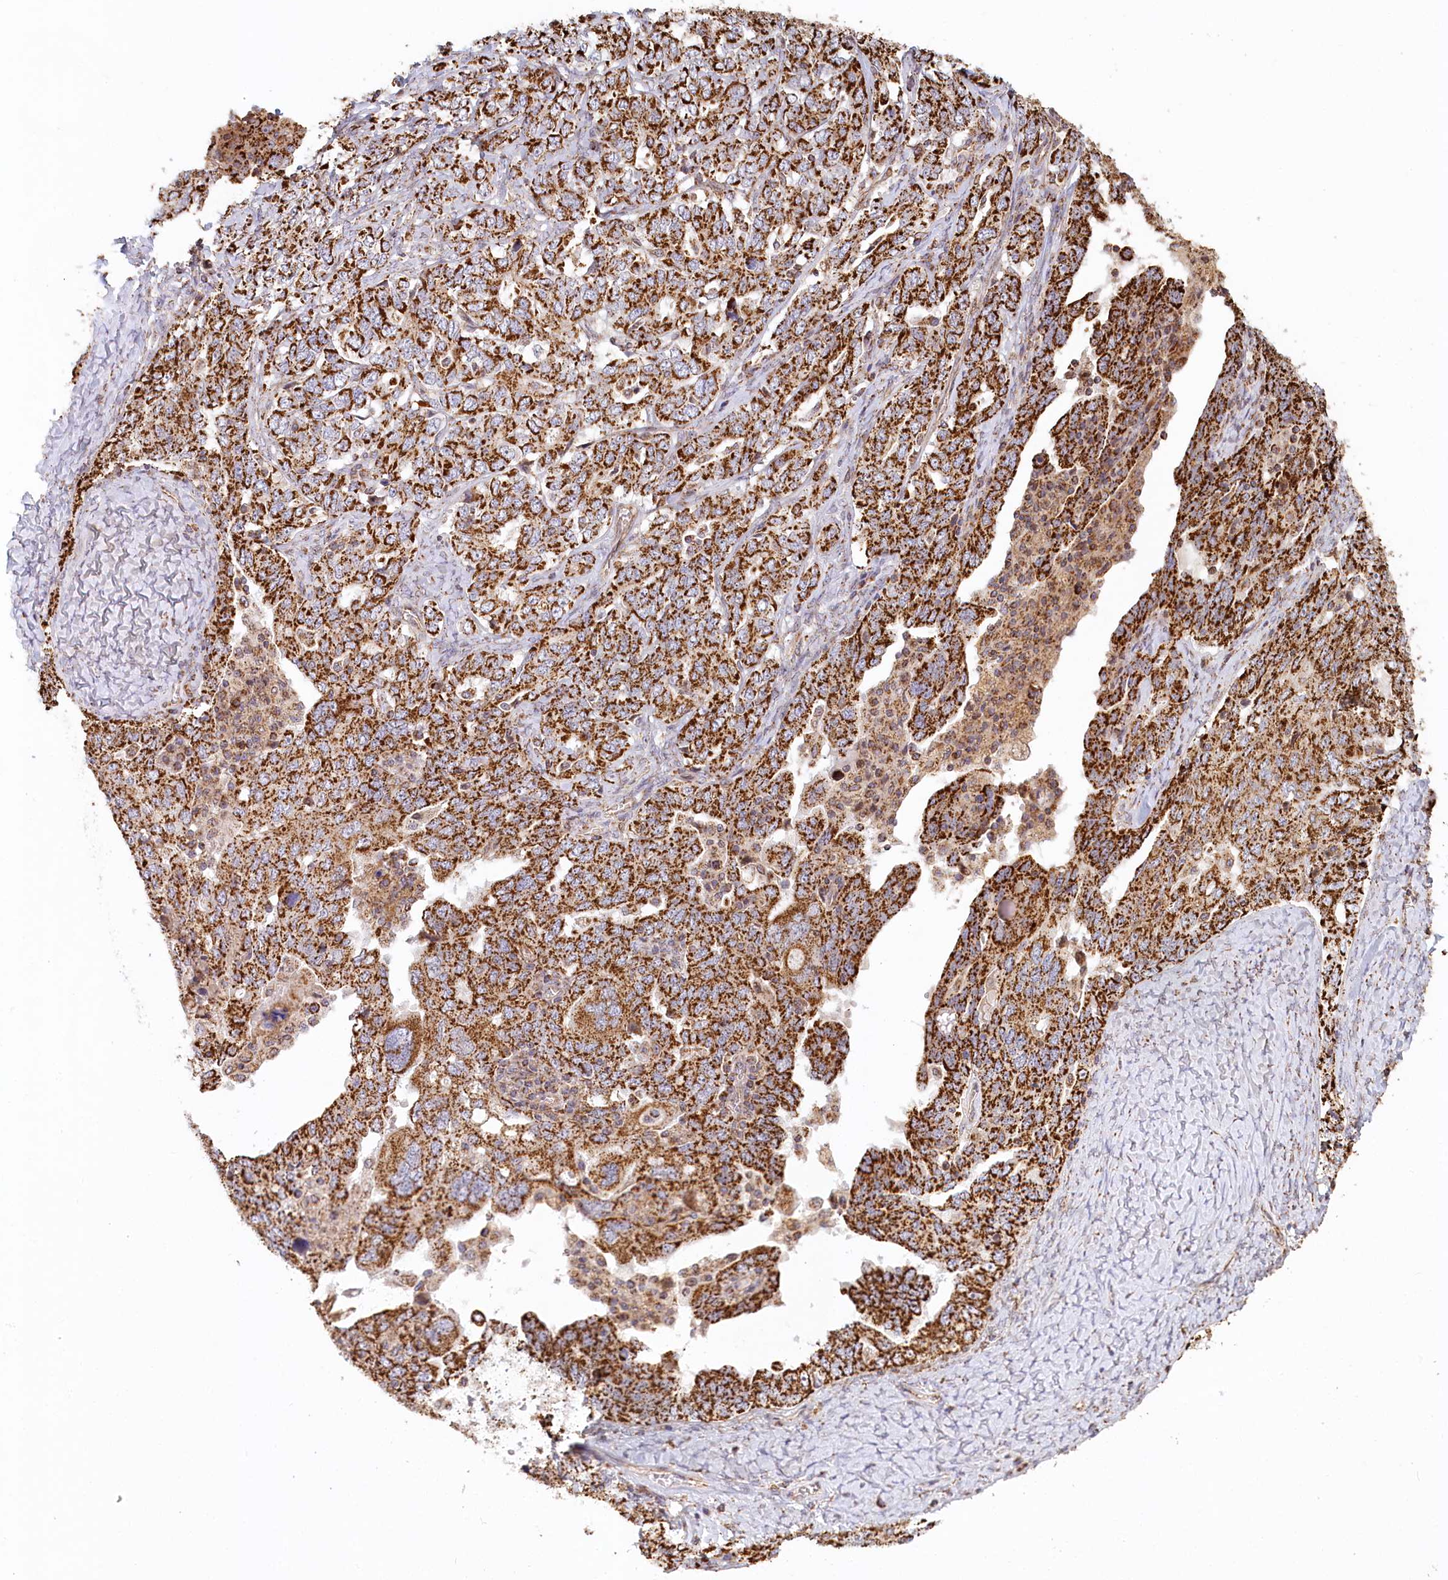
{"staining": {"intensity": "strong", "quantity": ">75%", "location": "cytoplasmic/membranous"}, "tissue": "ovarian cancer", "cell_type": "Tumor cells", "image_type": "cancer", "snomed": [{"axis": "morphology", "description": "Carcinoma, endometroid"}, {"axis": "topography", "description": "Ovary"}], "caption": "A high amount of strong cytoplasmic/membranous staining is seen in about >75% of tumor cells in endometroid carcinoma (ovarian) tissue. Immunohistochemistry stains the protein in brown and the nuclei are stained blue.", "gene": "UMPS", "patient": {"sex": "female", "age": 62}}